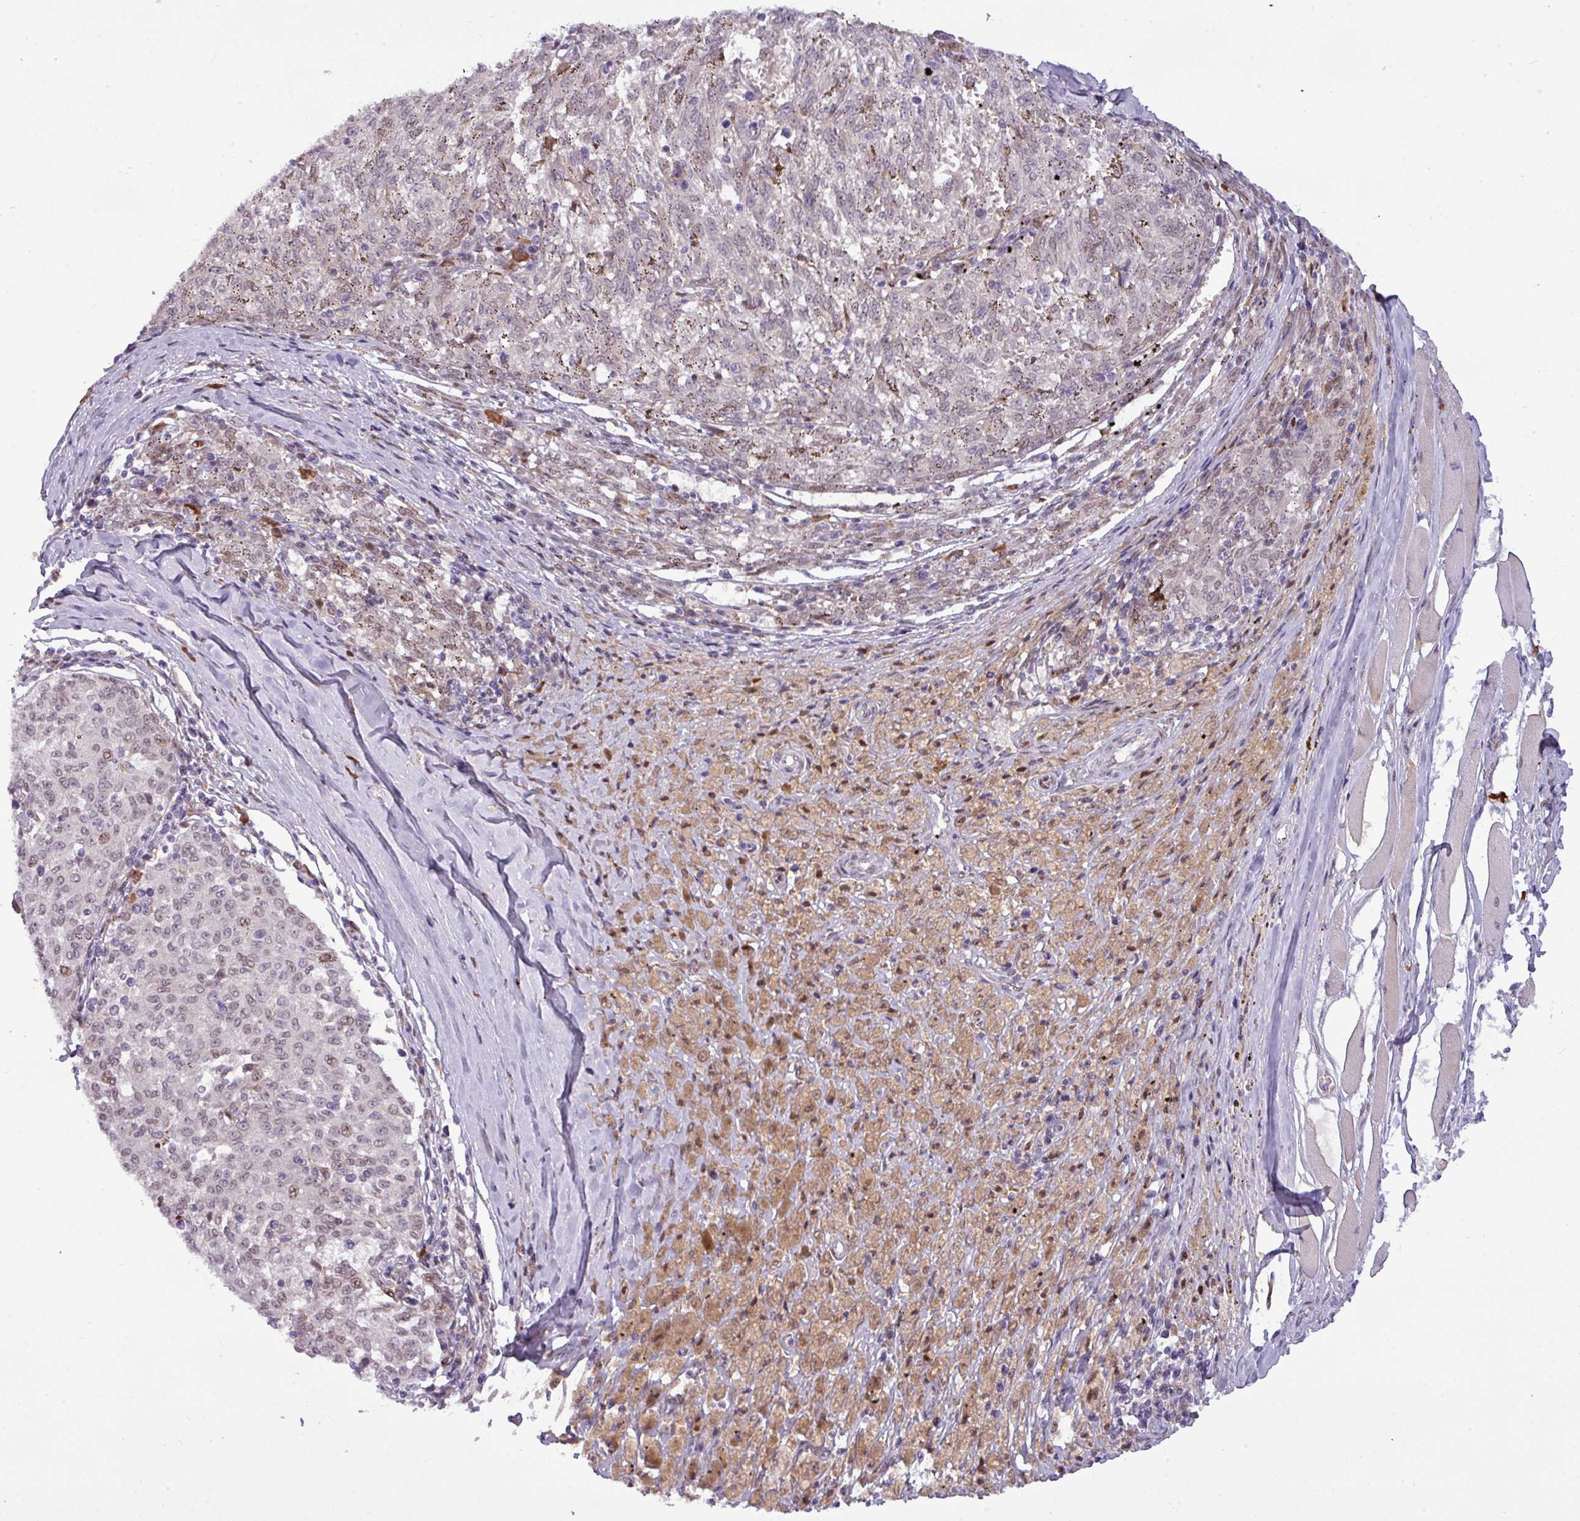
{"staining": {"intensity": "weak", "quantity": "25%-75%", "location": "cytoplasmic/membranous"}, "tissue": "melanoma", "cell_type": "Tumor cells", "image_type": "cancer", "snomed": [{"axis": "morphology", "description": "Malignant melanoma, NOS"}, {"axis": "topography", "description": "Skin"}], "caption": "A photomicrograph showing weak cytoplasmic/membranous positivity in about 25%-75% of tumor cells in malignant melanoma, as visualized by brown immunohistochemical staining.", "gene": "SLC66A2", "patient": {"sex": "female", "age": 72}}